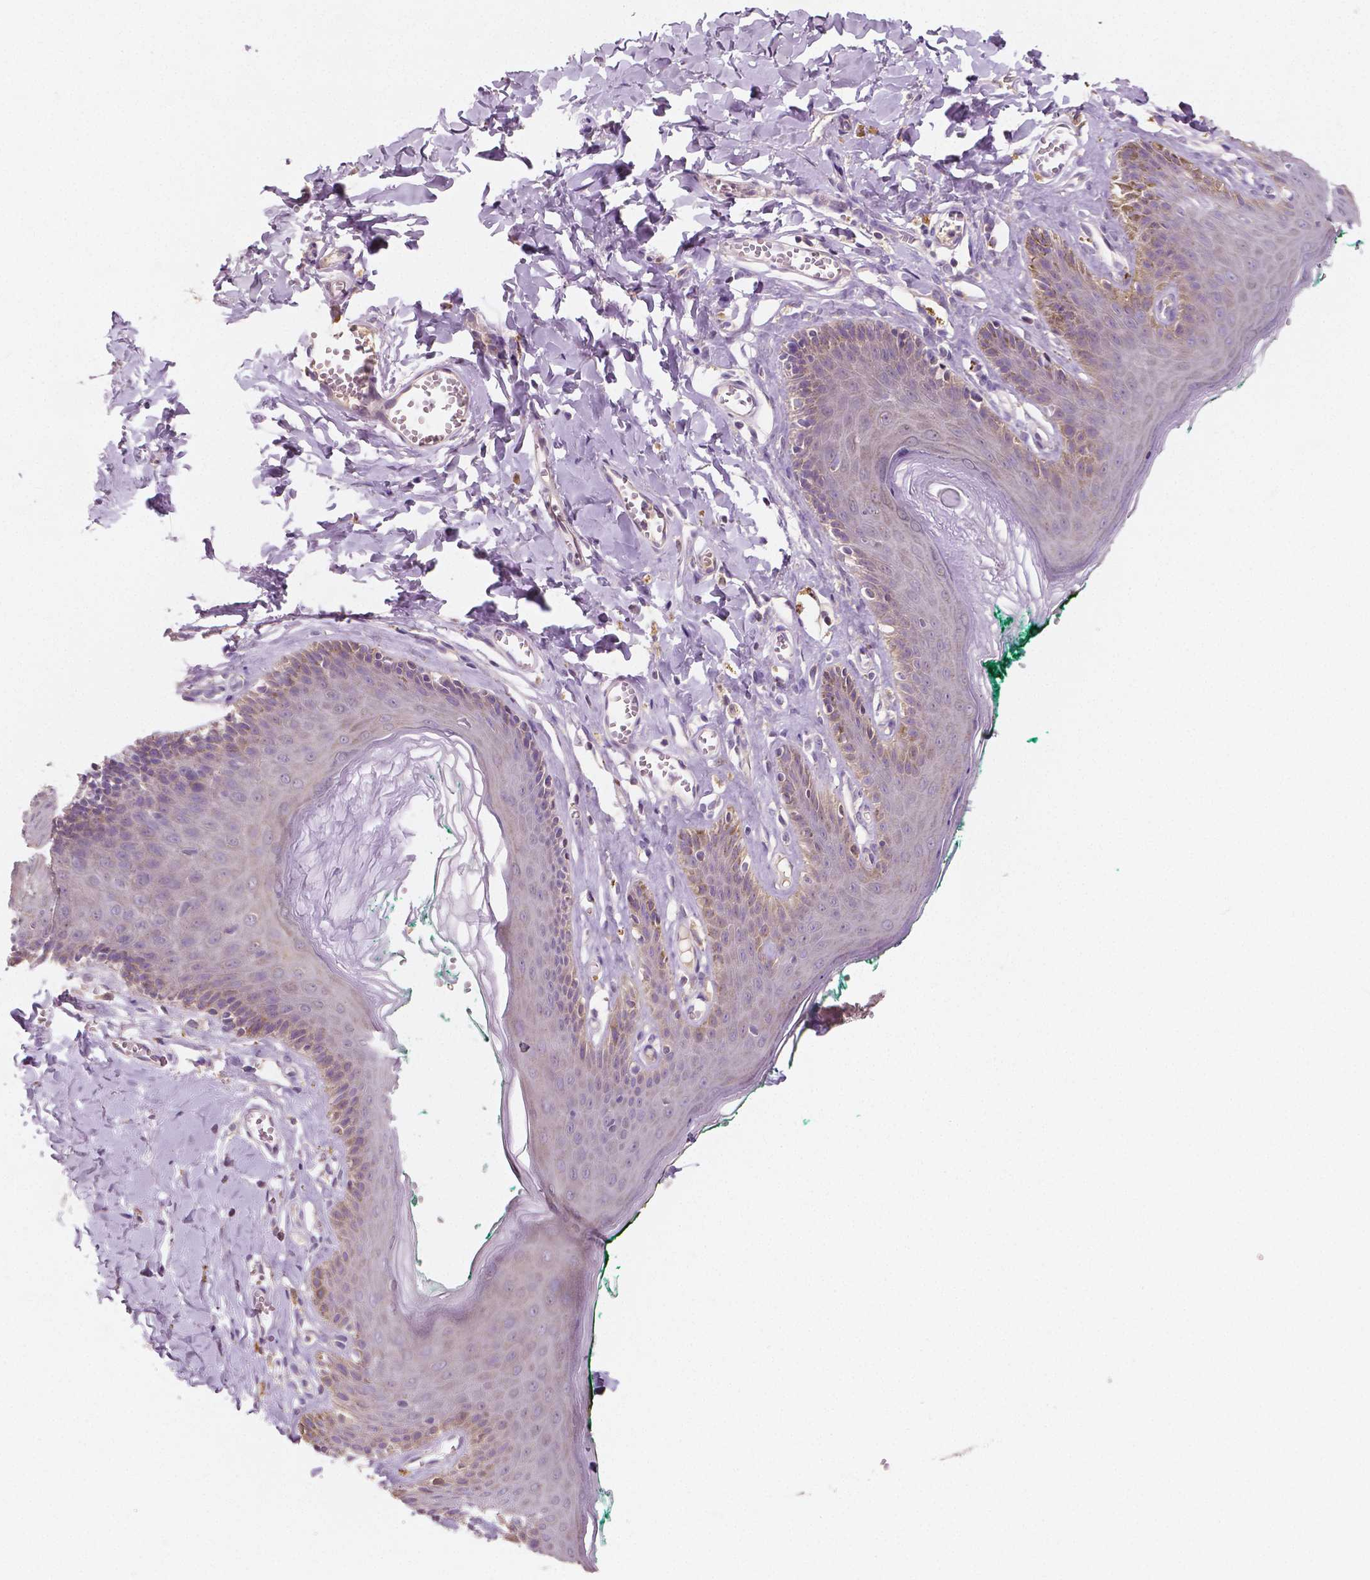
{"staining": {"intensity": "weak", "quantity": "25%-75%", "location": "cytoplasmic/membranous"}, "tissue": "skin", "cell_type": "Epidermal cells", "image_type": "normal", "snomed": [{"axis": "morphology", "description": "Normal tissue, NOS"}, {"axis": "topography", "description": "Vulva"}, {"axis": "topography", "description": "Peripheral nerve tissue"}], "caption": "Immunohistochemistry (DAB) staining of normal human skin exhibits weak cytoplasmic/membranous protein staining in approximately 25%-75% of epidermal cells.", "gene": "LSM14B", "patient": {"sex": "female", "age": 66}}